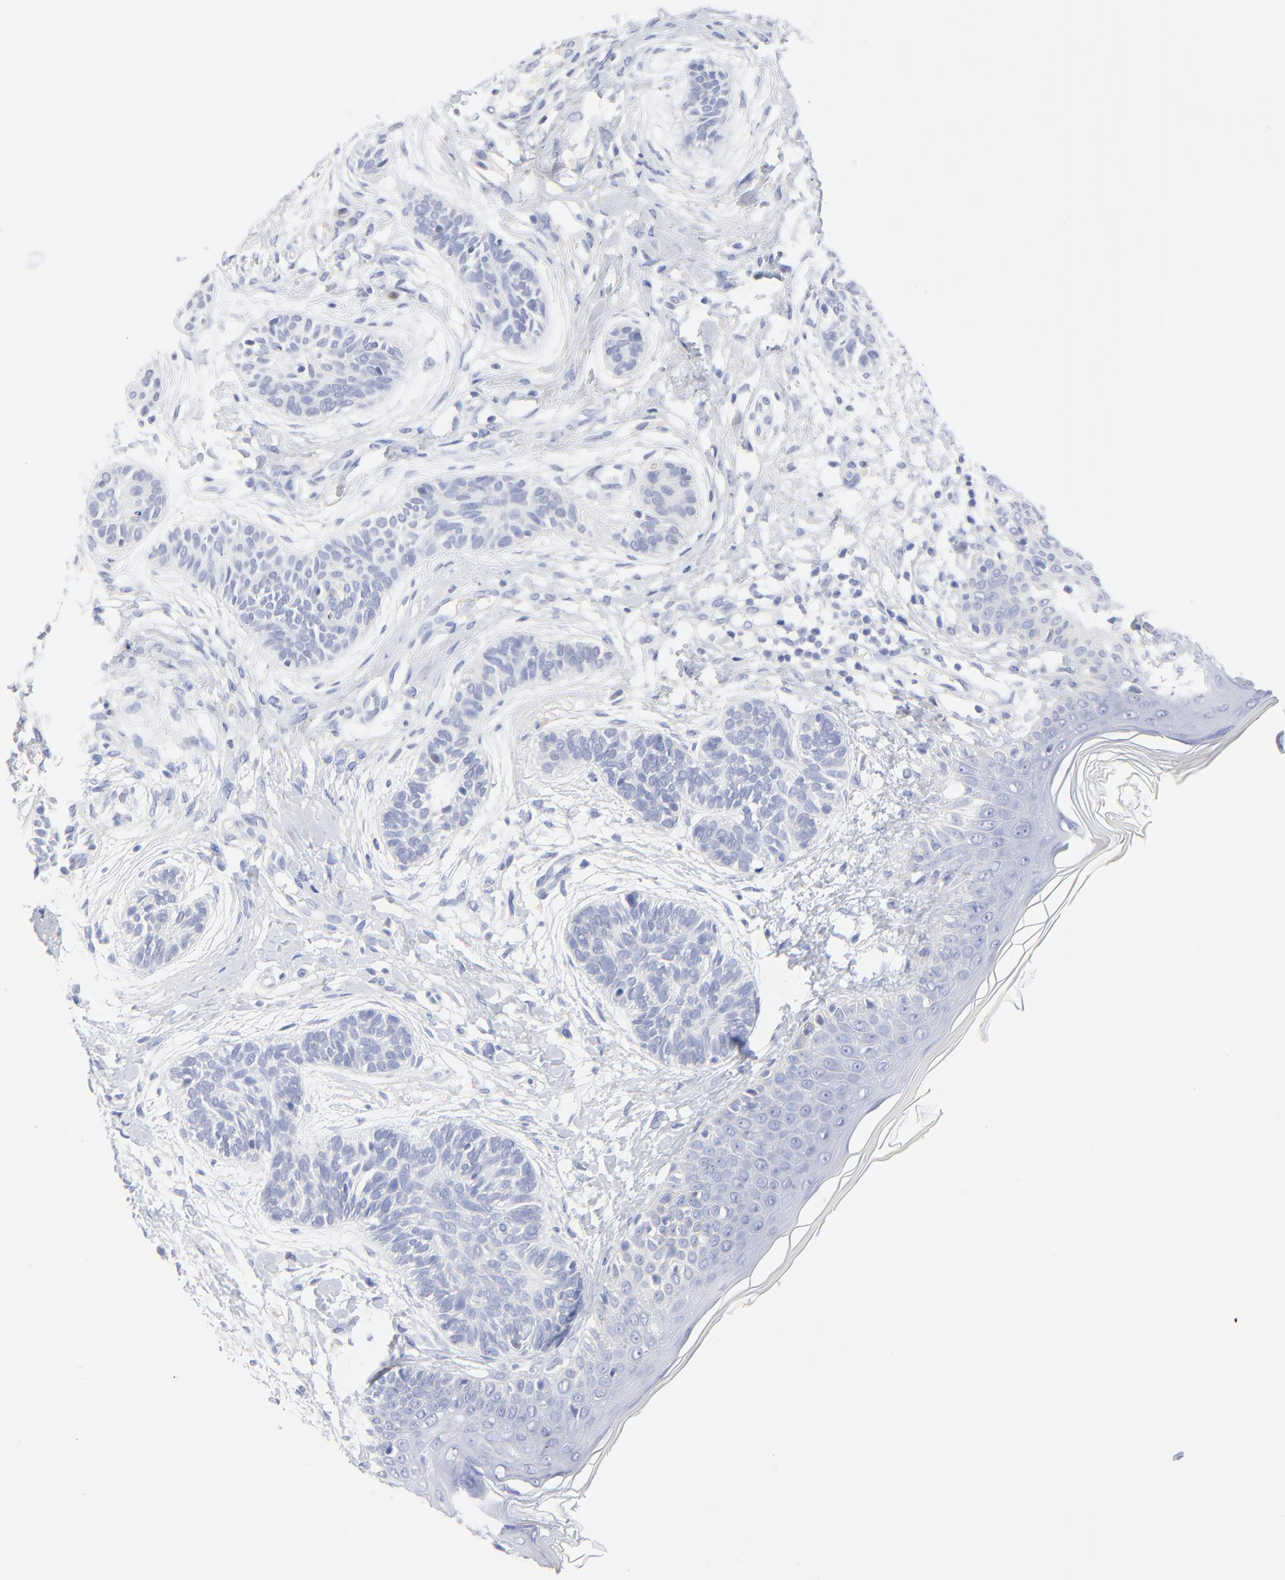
{"staining": {"intensity": "negative", "quantity": "none", "location": "none"}, "tissue": "skin cancer", "cell_type": "Tumor cells", "image_type": "cancer", "snomed": [{"axis": "morphology", "description": "Normal tissue, NOS"}, {"axis": "morphology", "description": "Basal cell carcinoma"}, {"axis": "topography", "description": "Skin"}], "caption": "Skin basal cell carcinoma stained for a protein using immunohistochemistry shows no positivity tumor cells.", "gene": "SULT4A1", "patient": {"sex": "male", "age": 63}}